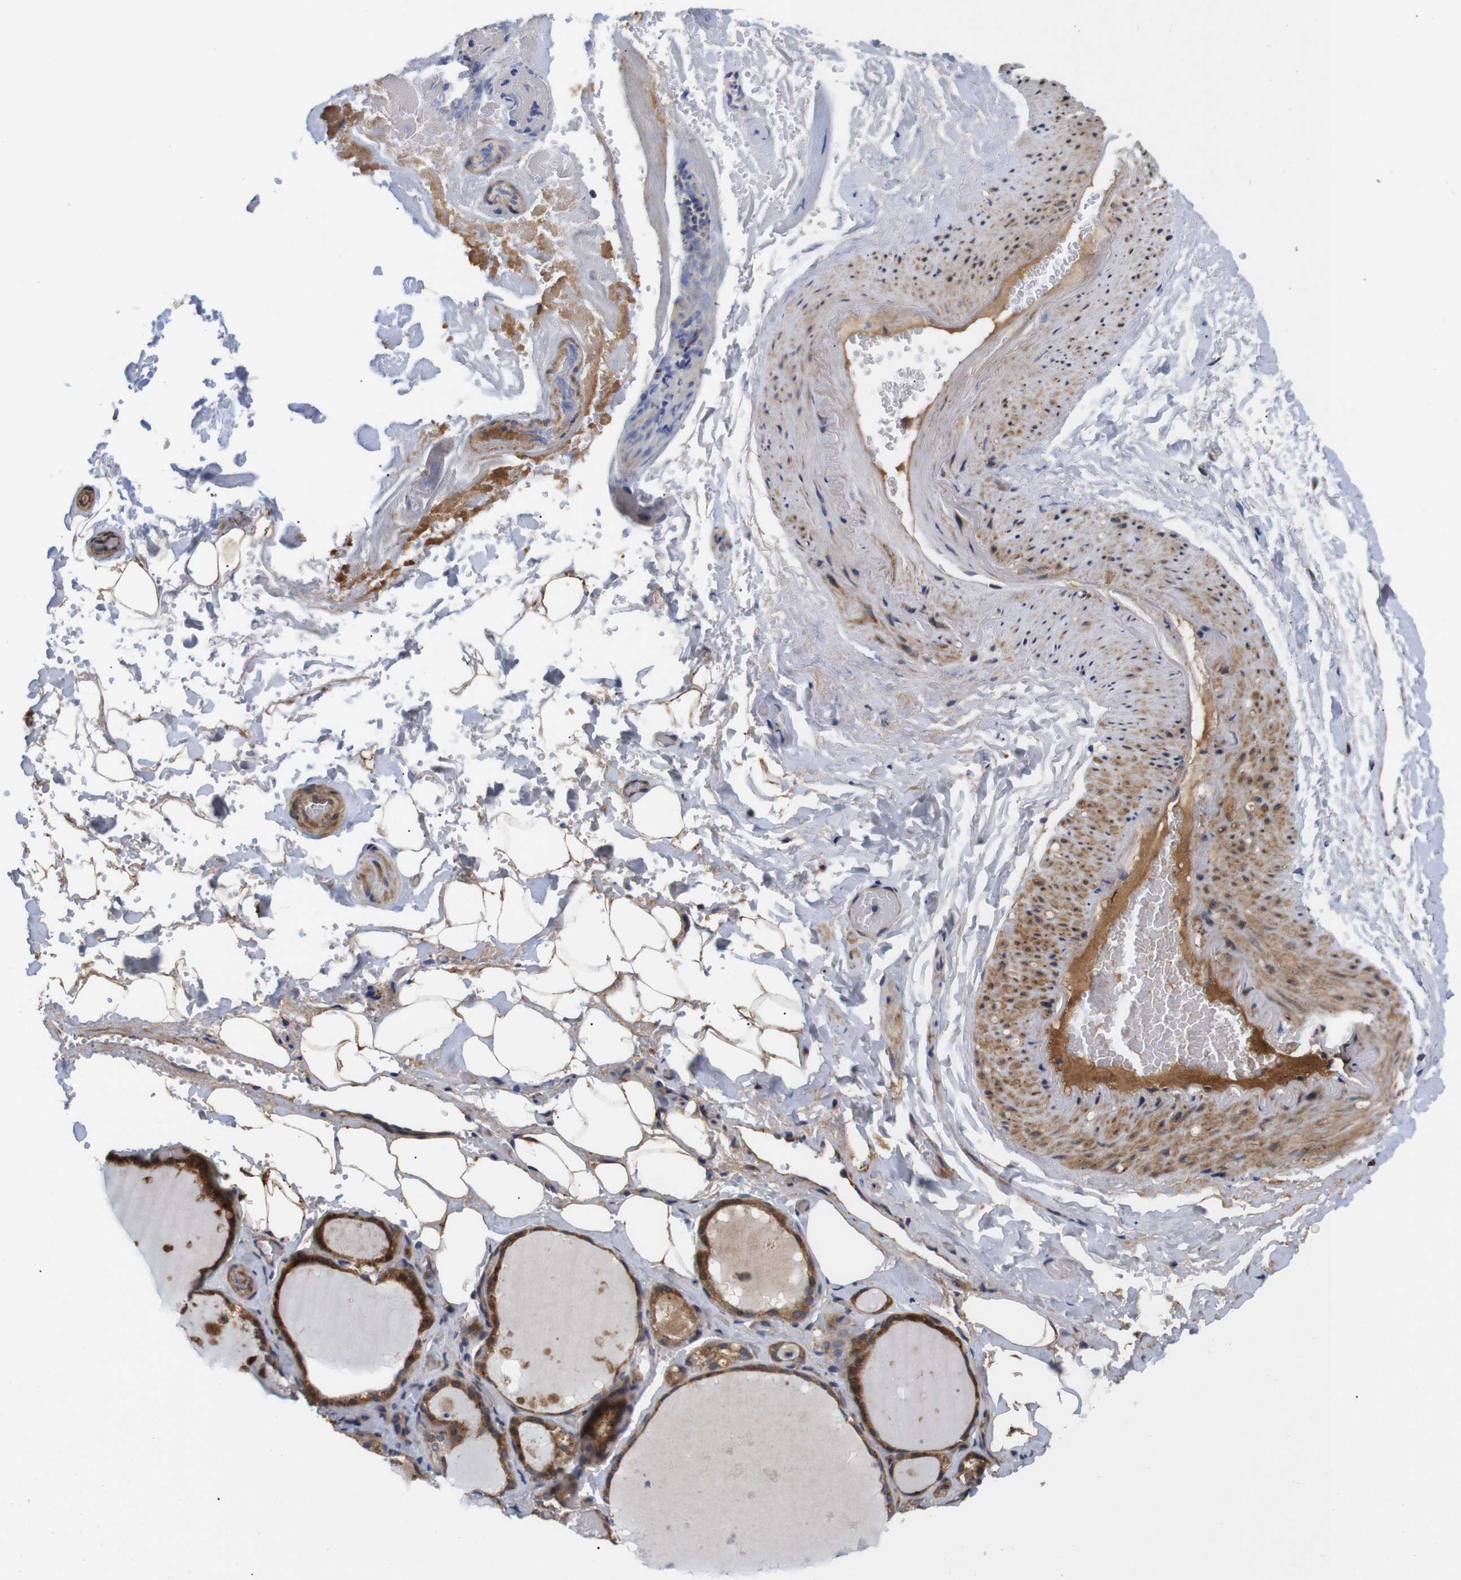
{"staining": {"intensity": "strong", "quantity": "25%-75%", "location": "cytoplasmic/membranous"}, "tissue": "thyroid gland", "cell_type": "Glandular cells", "image_type": "normal", "snomed": [{"axis": "morphology", "description": "Normal tissue, NOS"}, {"axis": "topography", "description": "Thyroid gland"}], "caption": "DAB (3,3'-diaminobenzidine) immunohistochemical staining of benign thyroid gland demonstrates strong cytoplasmic/membranous protein staining in about 25%-75% of glandular cells.", "gene": "SPRY3", "patient": {"sex": "male", "age": 61}}